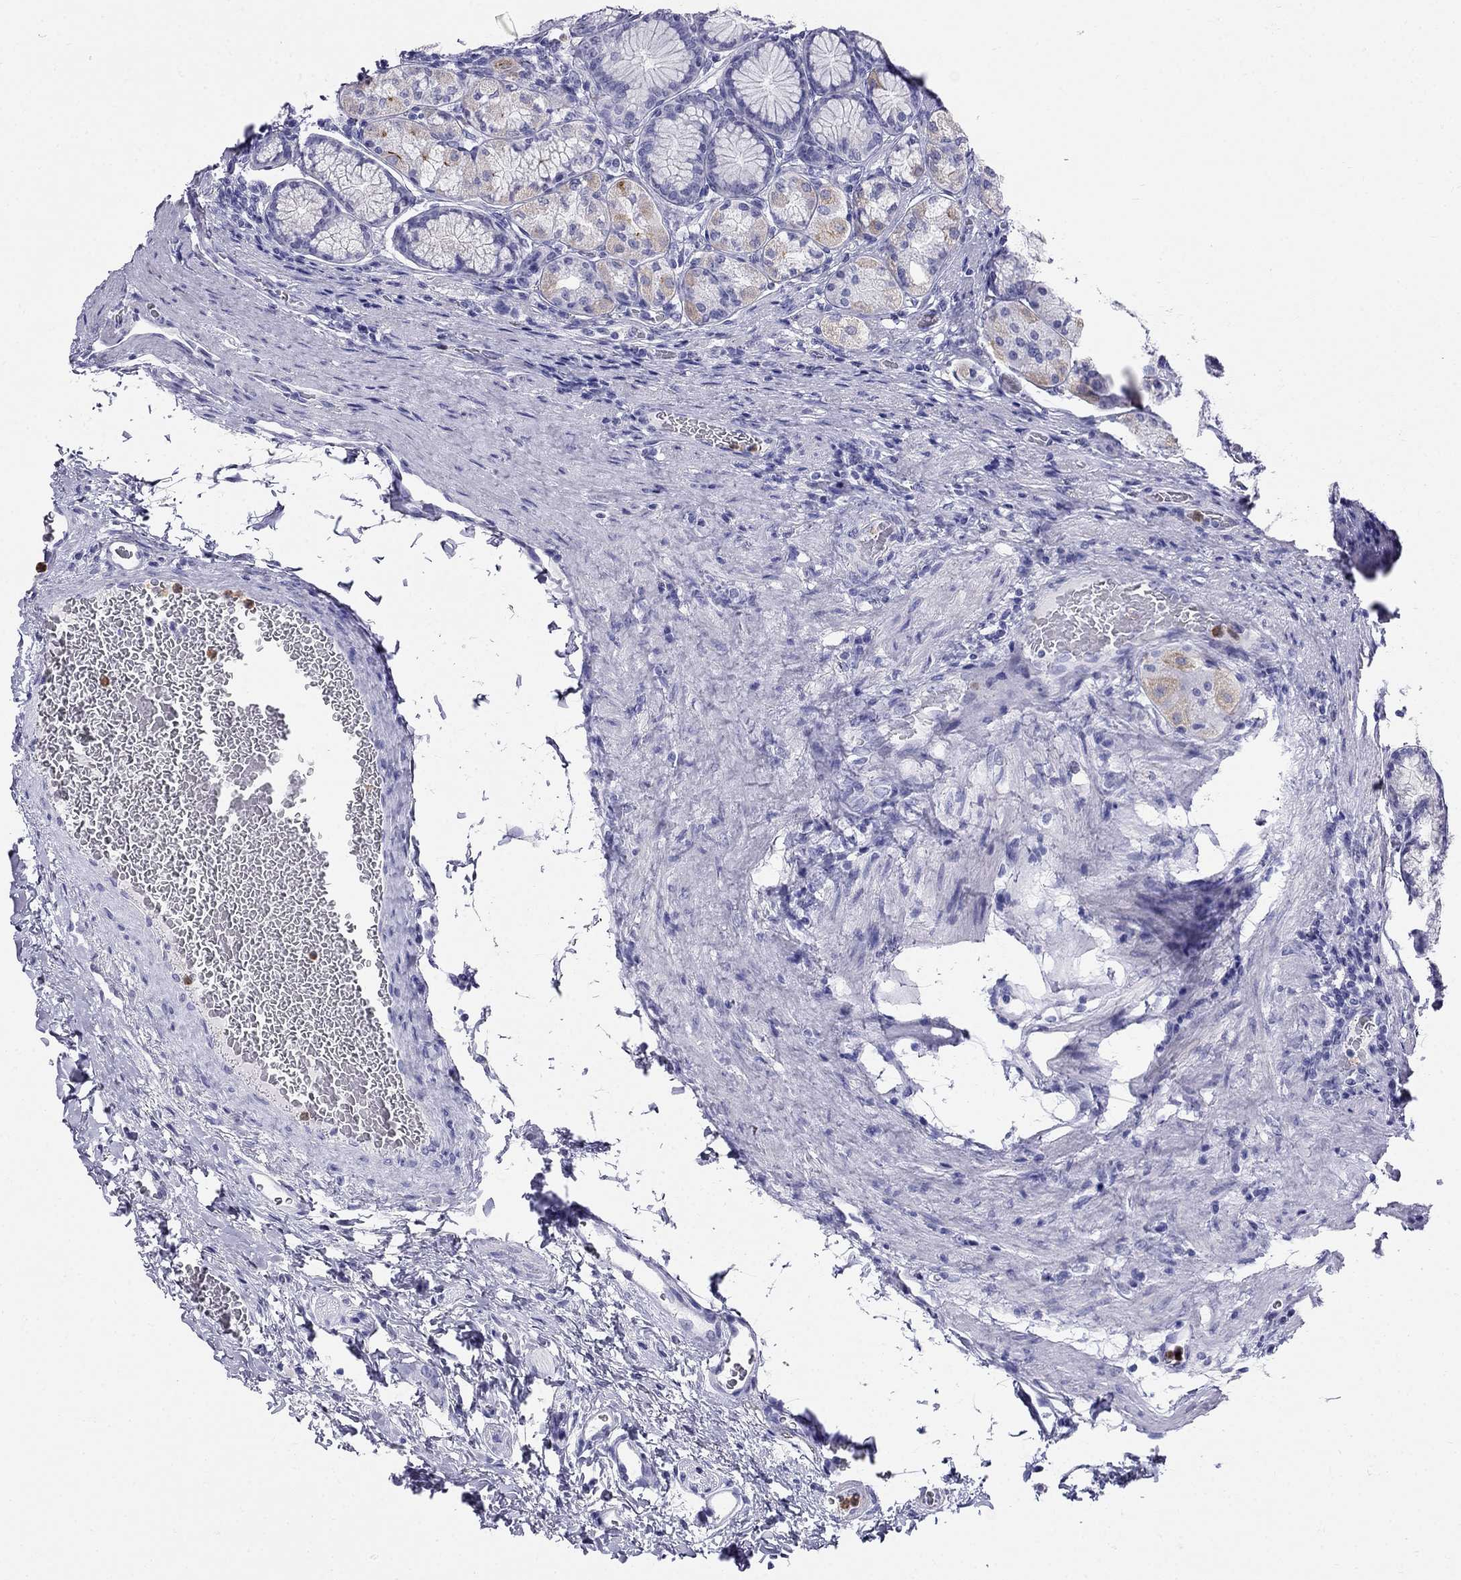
{"staining": {"intensity": "negative", "quantity": "none", "location": "none"}, "tissue": "stomach", "cell_type": "Glandular cells", "image_type": "normal", "snomed": [{"axis": "morphology", "description": "Normal tissue, NOS"}, {"axis": "morphology", "description": "Adenocarcinoma, NOS"}, {"axis": "morphology", "description": "Adenocarcinoma, High grade"}, {"axis": "topography", "description": "Stomach, upper"}, {"axis": "topography", "description": "Stomach"}], "caption": "The immunohistochemistry histopathology image has no significant staining in glandular cells of stomach. (Brightfield microscopy of DAB immunohistochemistry at high magnification).", "gene": "PPP1R36", "patient": {"sex": "female", "age": 65}}